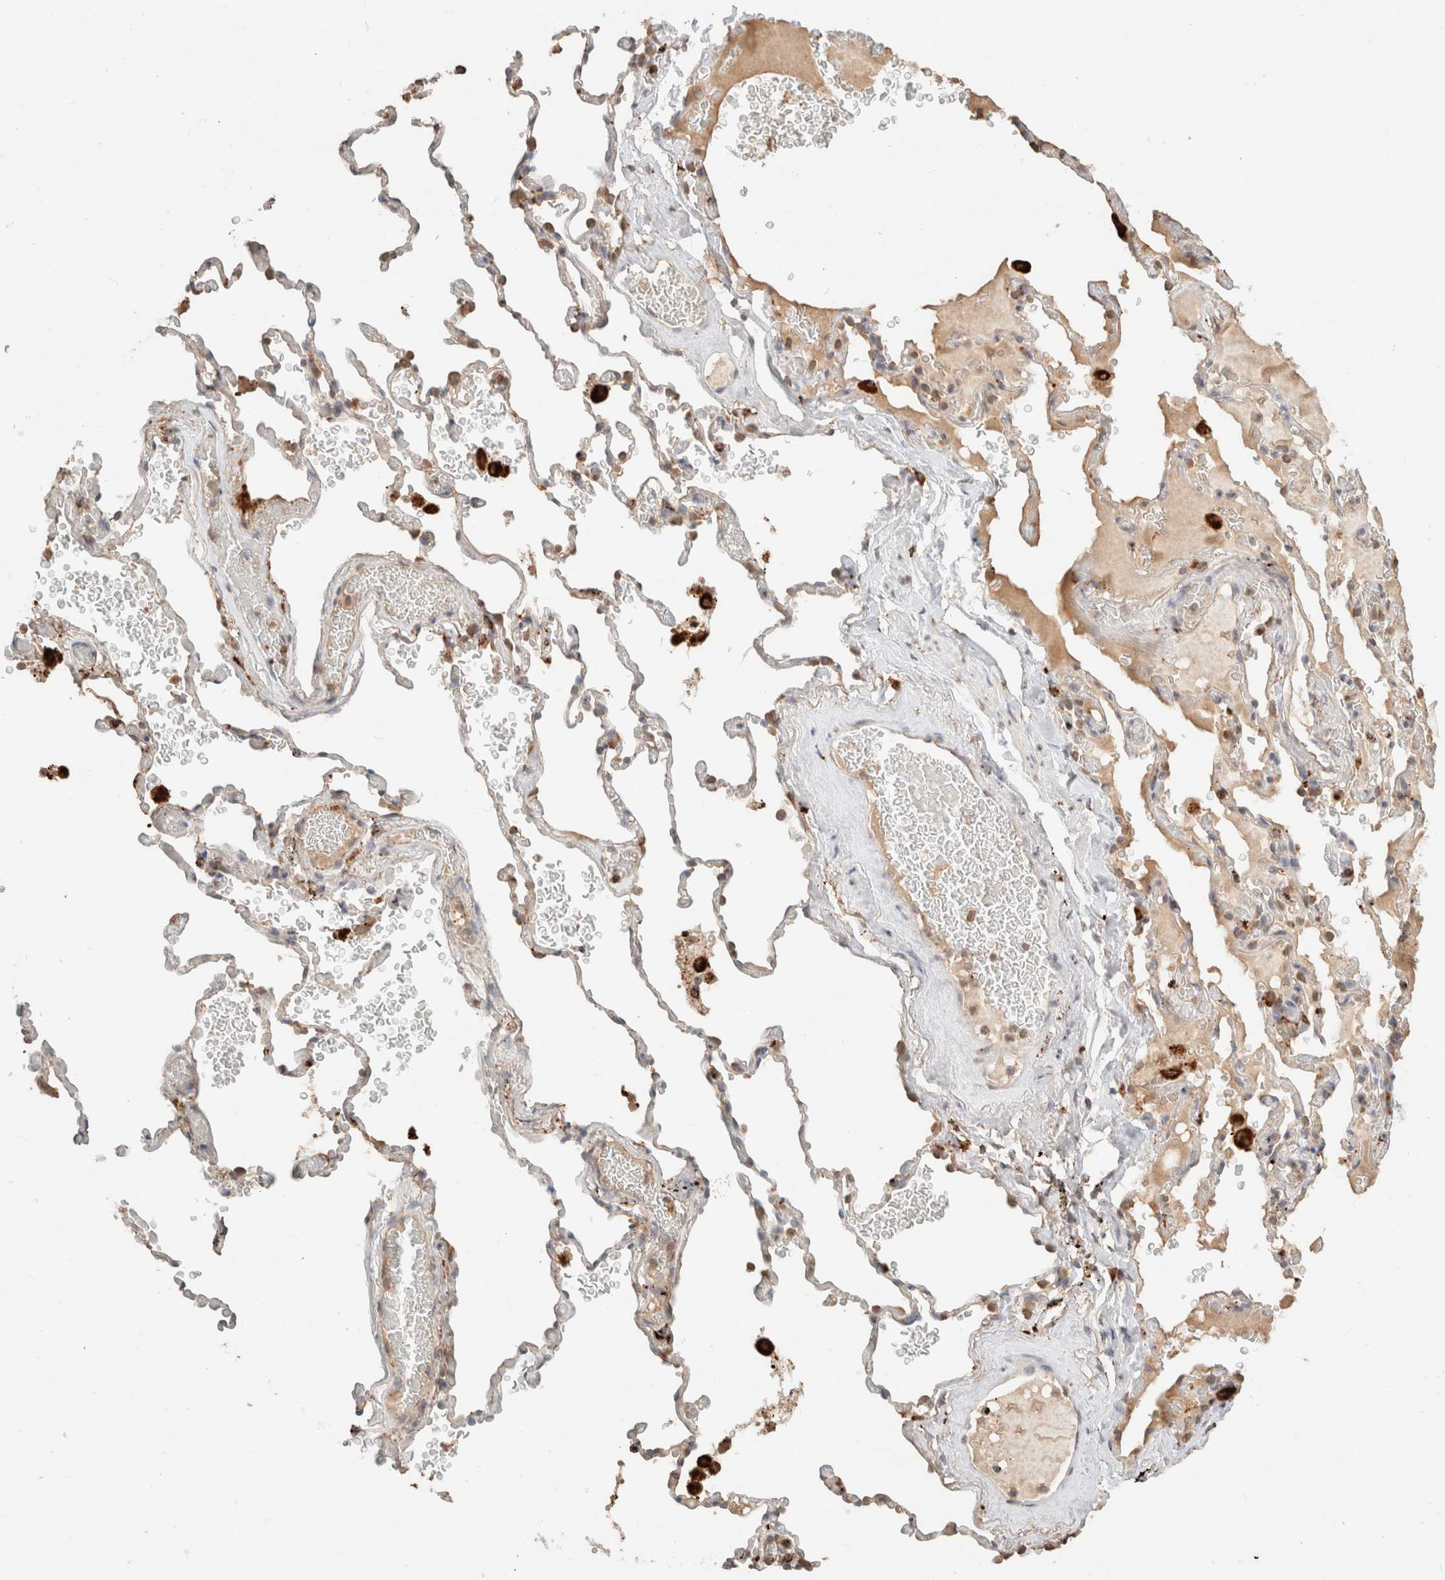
{"staining": {"intensity": "moderate", "quantity": ">75%", "location": "cytoplasmic/membranous"}, "tissue": "adipose tissue", "cell_type": "Adipocytes", "image_type": "normal", "snomed": [{"axis": "morphology", "description": "Normal tissue, NOS"}, {"axis": "topography", "description": "Cartilage tissue"}, {"axis": "topography", "description": "Lung"}], "caption": "A brown stain shows moderate cytoplasmic/membranous expression of a protein in adipocytes of unremarkable human adipose tissue.", "gene": "CTSC", "patient": {"sex": "female", "age": 77}}